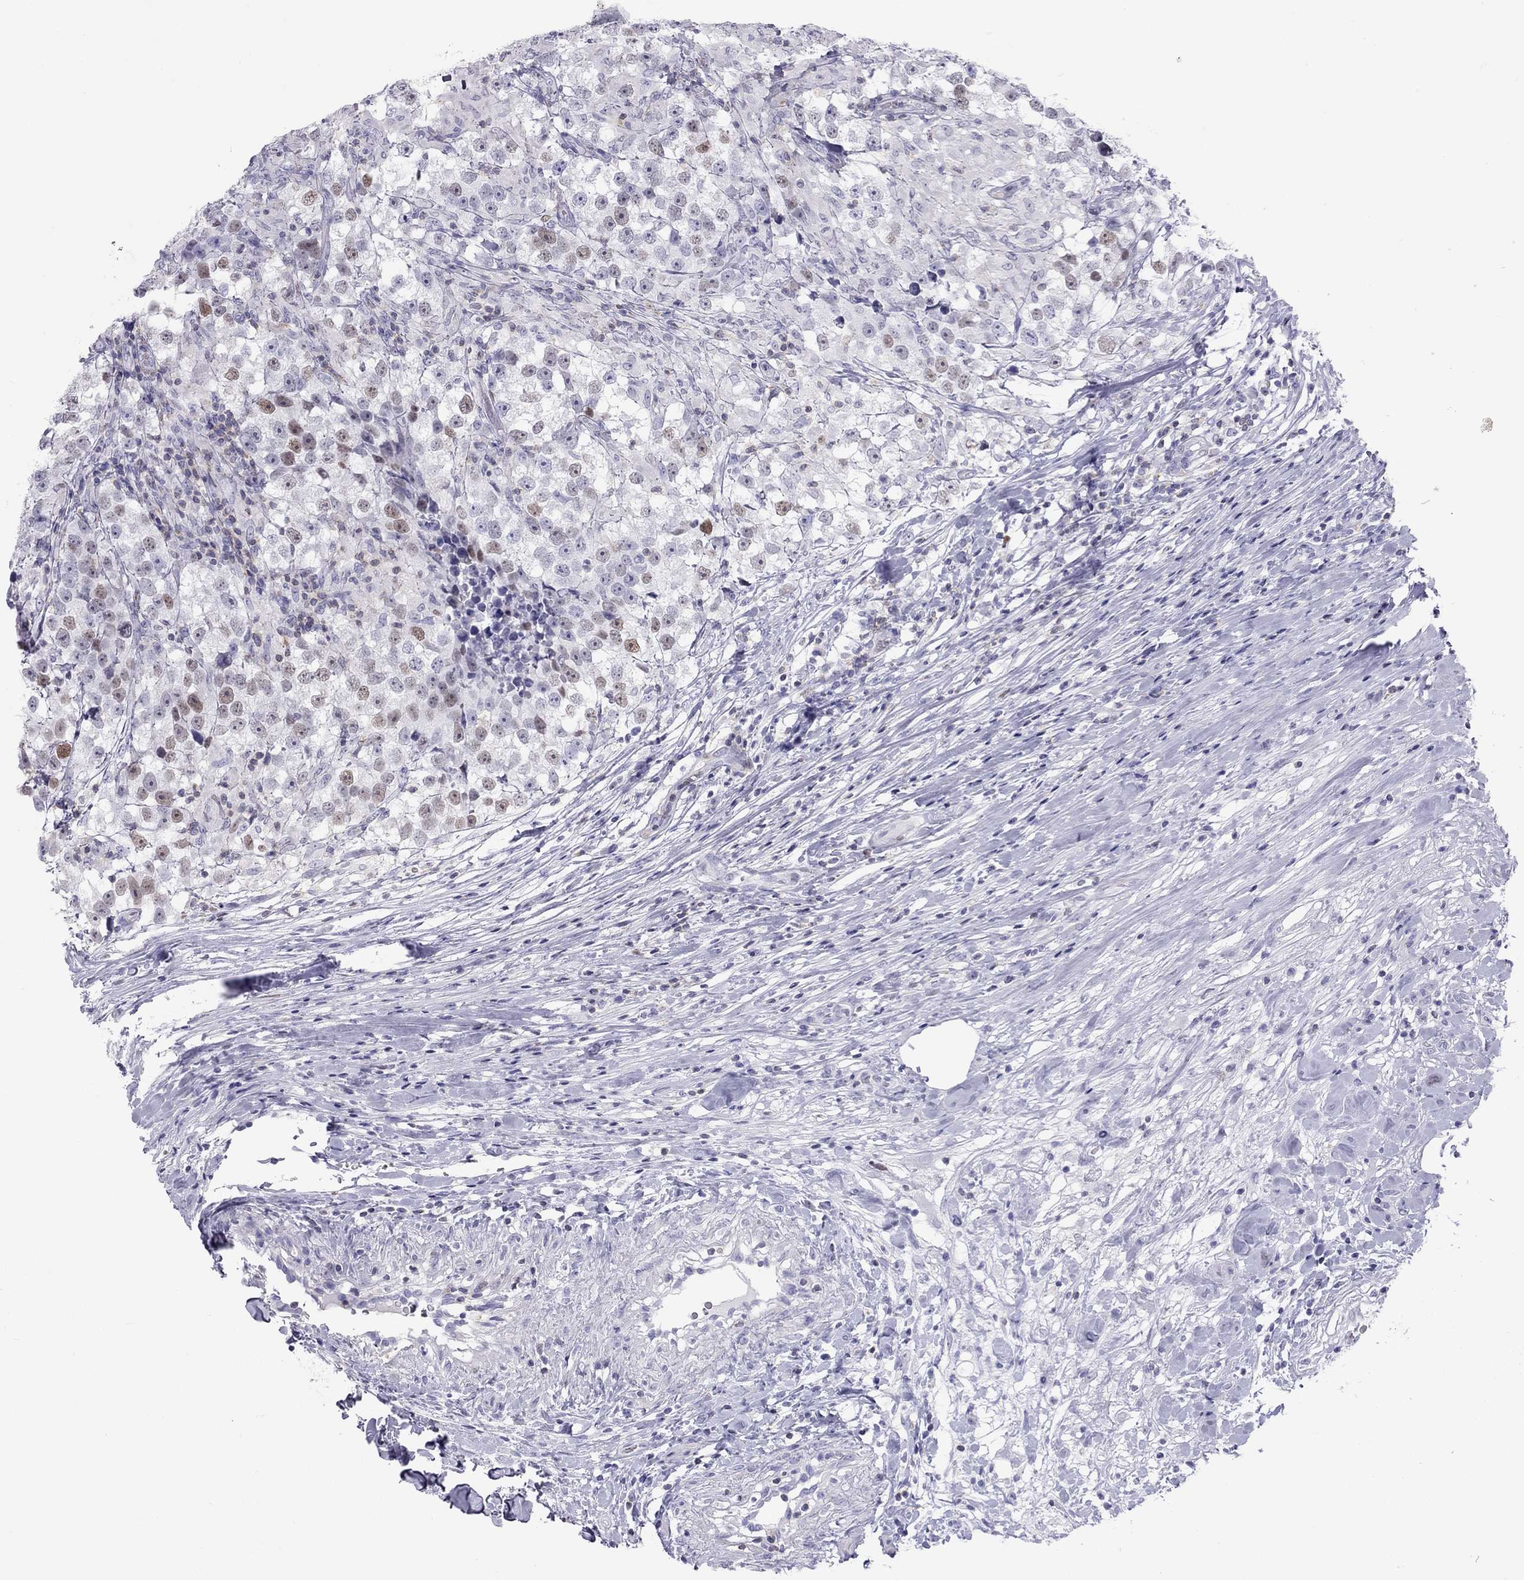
{"staining": {"intensity": "moderate", "quantity": "<25%", "location": "nuclear"}, "tissue": "testis cancer", "cell_type": "Tumor cells", "image_type": "cancer", "snomed": [{"axis": "morphology", "description": "Seminoma, NOS"}, {"axis": "topography", "description": "Testis"}], "caption": "Immunohistochemistry (IHC) (DAB (3,3'-diaminobenzidine)) staining of human seminoma (testis) shows moderate nuclear protein positivity in about <25% of tumor cells.", "gene": "STAG3", "patient": {"sex": "male", "age": 46}}